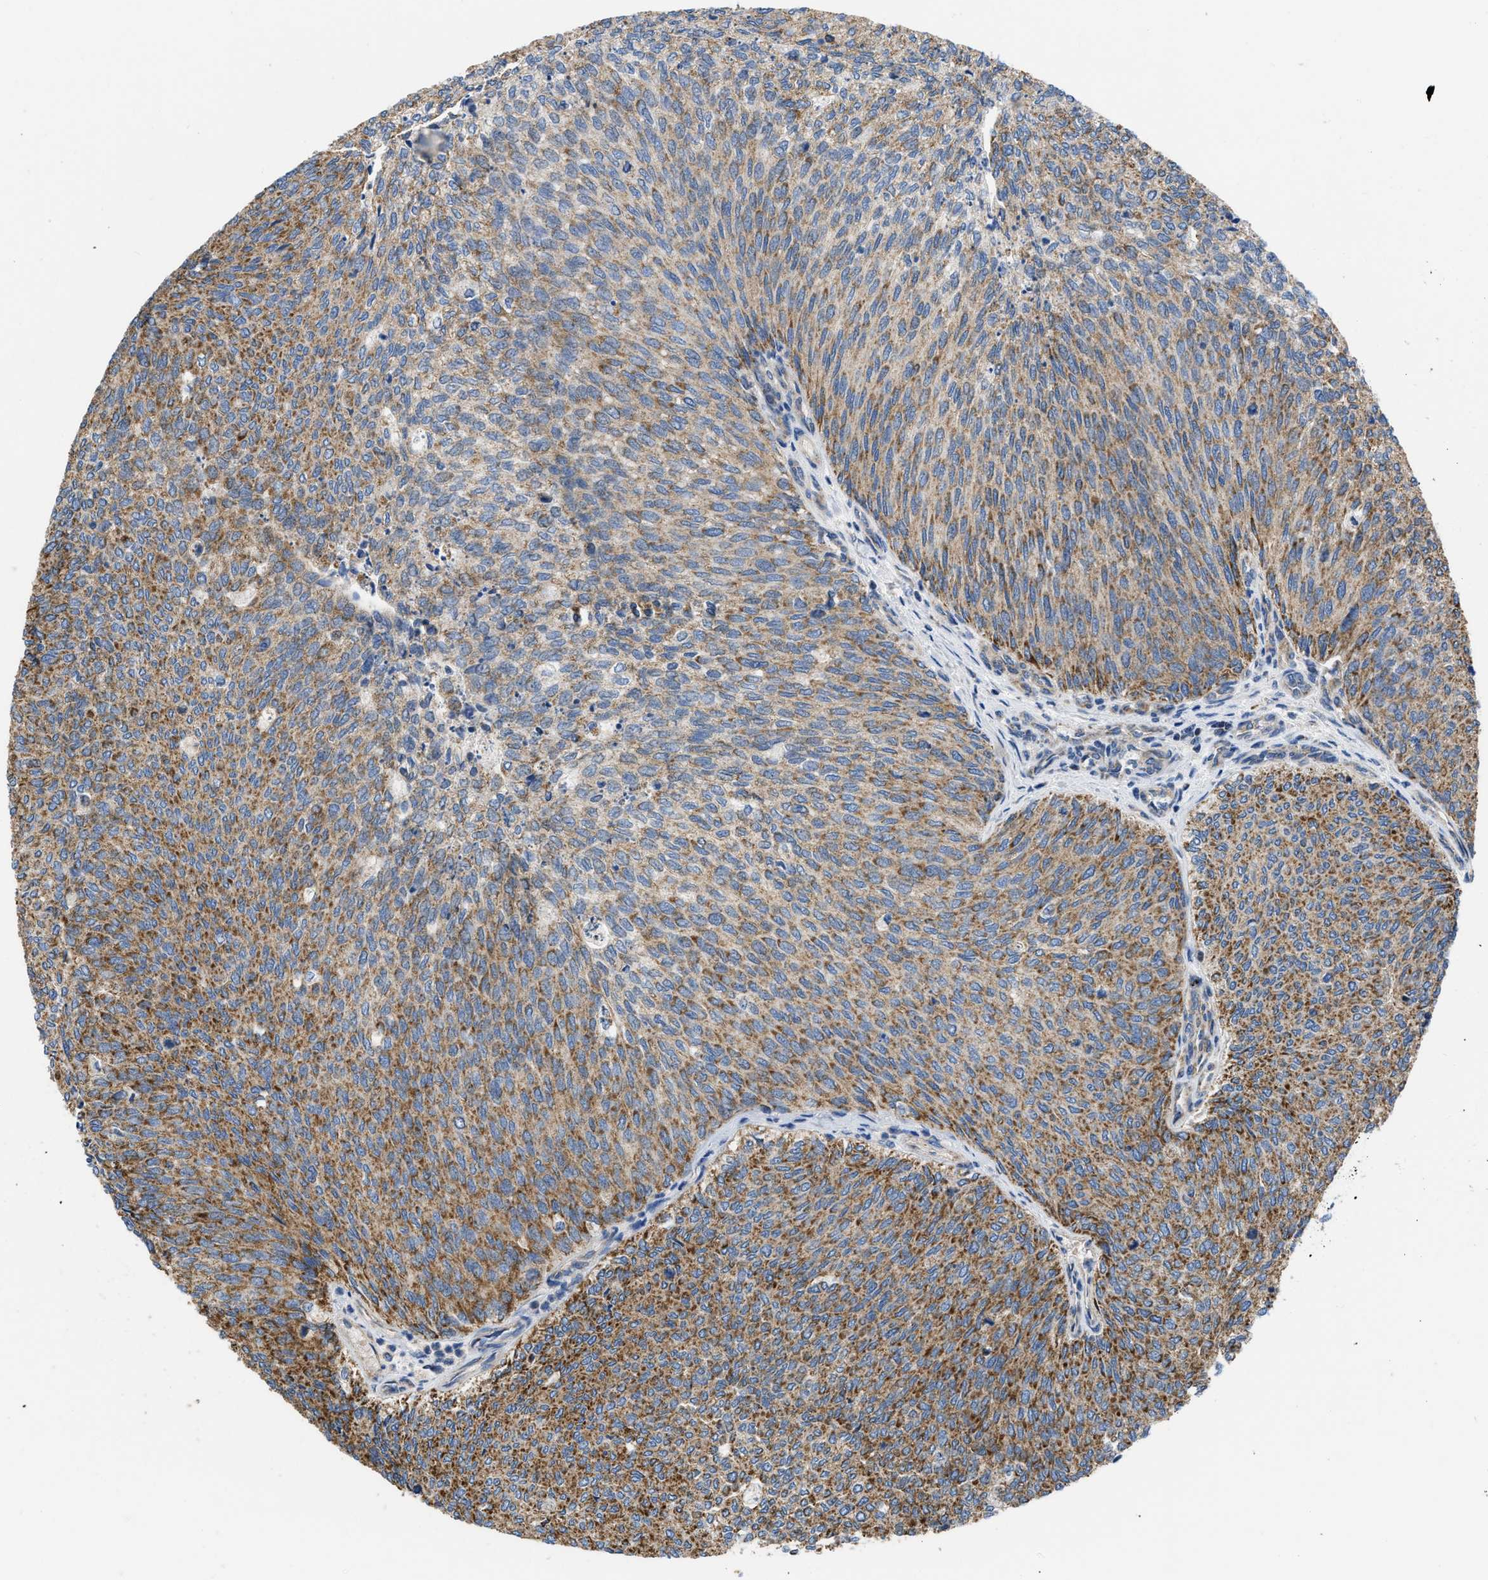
{"staining": {"intensity": "moderate", "quantity": ">75%", "location": "cytoplasmic/membranous"}, "tissue": "urothelial cancer", "cell_type": "Tumor cells", "image_type": "cancer", "snomed": [{"axis": "morphology", "description": "Urothelial carcinoma, Low grade"}, {"axis": "topography", "description": "Urinary bladder"}], "caption": "High-magnification brightfield microscopy of urothelial carcinoma (low-grade) stained with DAB (3,3'-diaminobenzidine) (brown) and counterstained with hematoxylin (blue). tumor cells exhibit moderate cytoplasmic/membranous positivity is appreciated in approximately>75% of cells. (Brightfield microscopy of DAB IHC at high magnification).", "gene": "OPTN", "patient": {"sex": "female", "age": 79}}